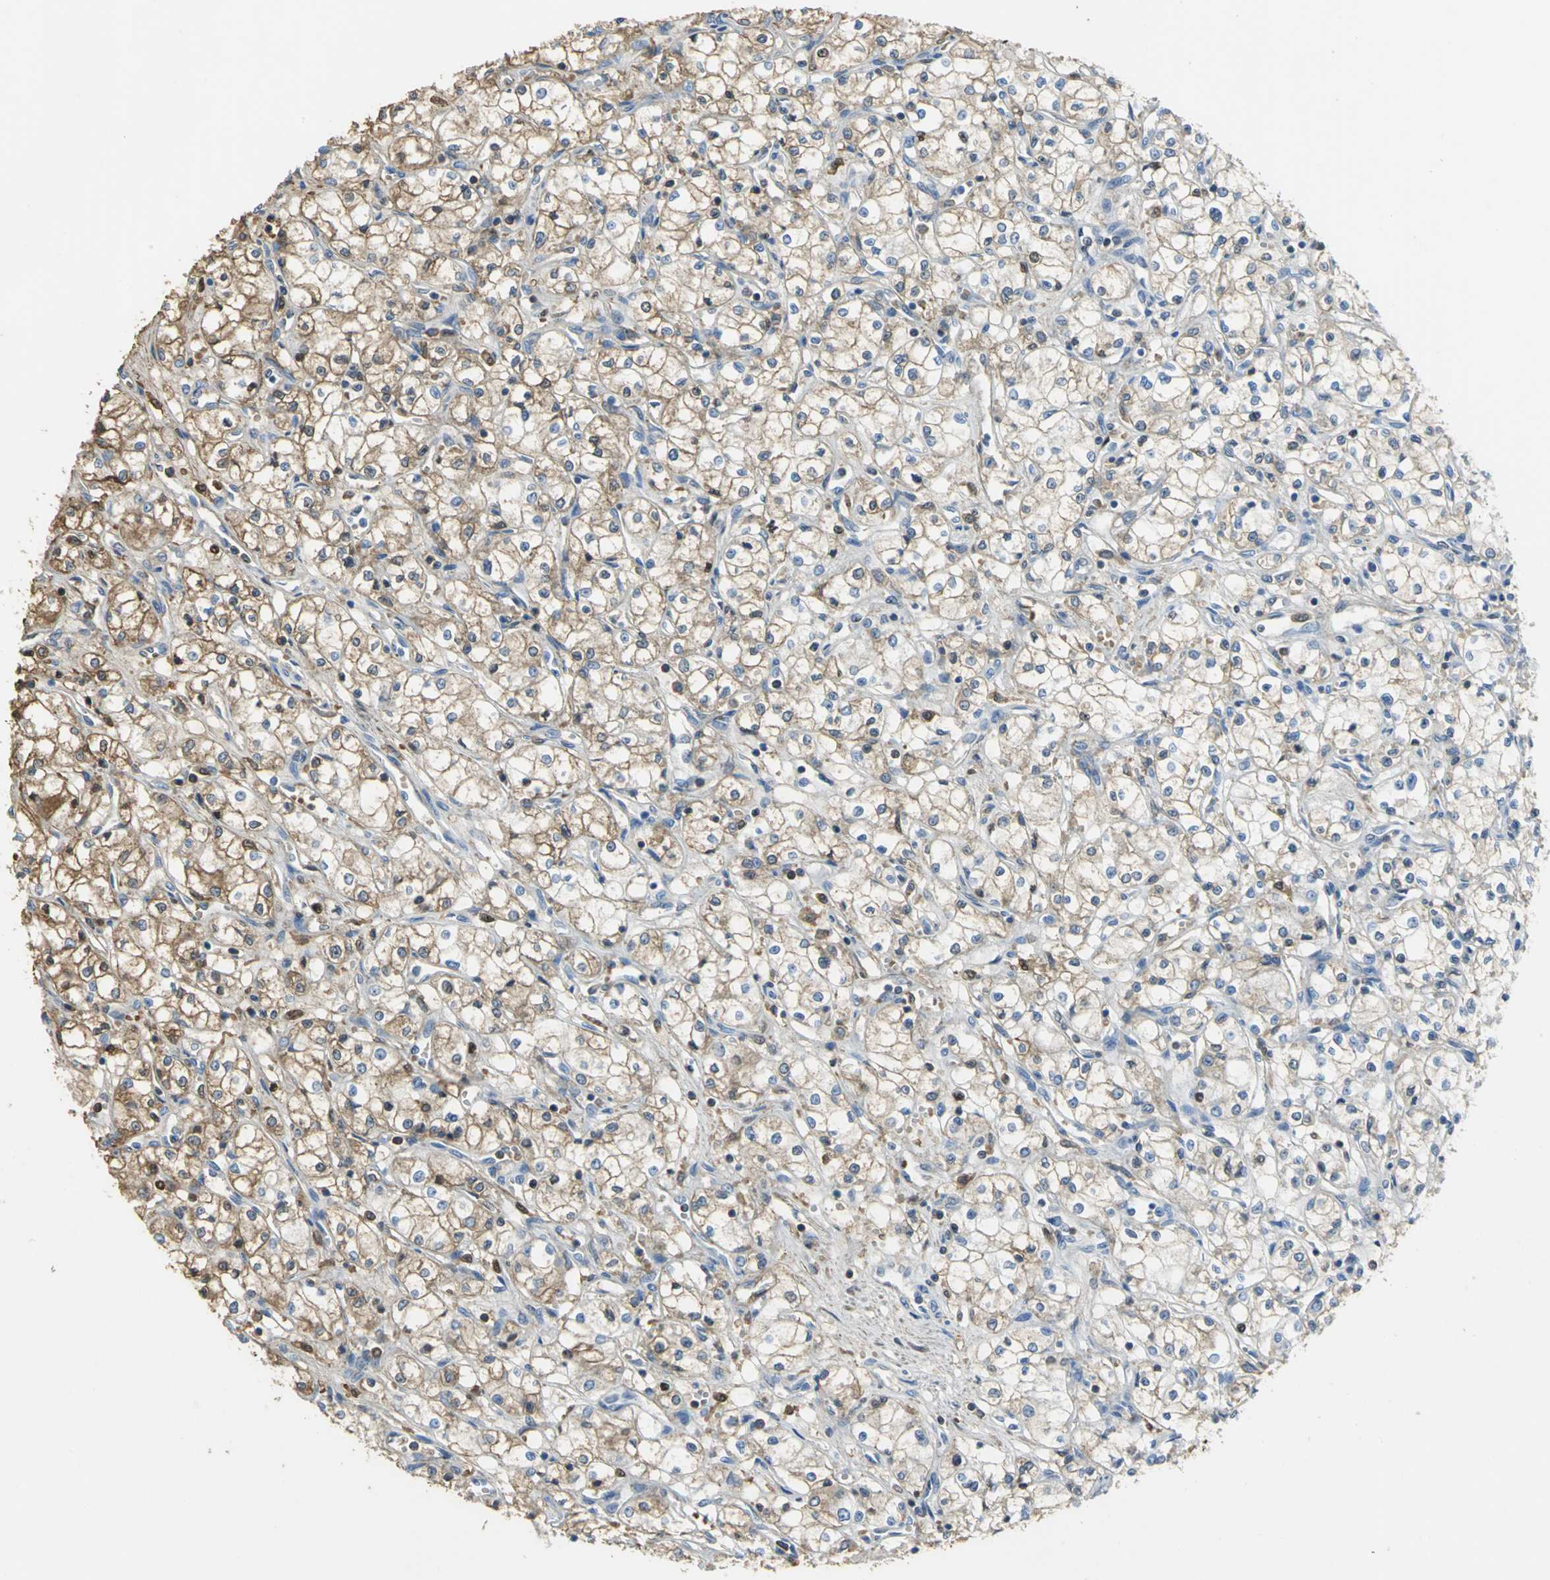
{"staining": {"intensity": "moderate", "quantity": ">75%", "location": "cytoplasmic/membranous"}, "tissue": "renal cancer", "cell_type": "Tumor cells", "image_type": "cancer", "snomed": [{"axis": "morphology", "description": "Normal tissue, NOS"}, {"axis": "morphology", "description": "Adenocarcinoma, NOS"}, {"axis": "topography", "description": "Kidney"}], "caption": "Protein staining of adenocarcinoma (renal) tissue demonstrates moderate cytoplasmic/membranous positivity in approximately >75% of tumor cells.", "gene": "GYG2", "patient": {"sex": "male", "age": 59}}